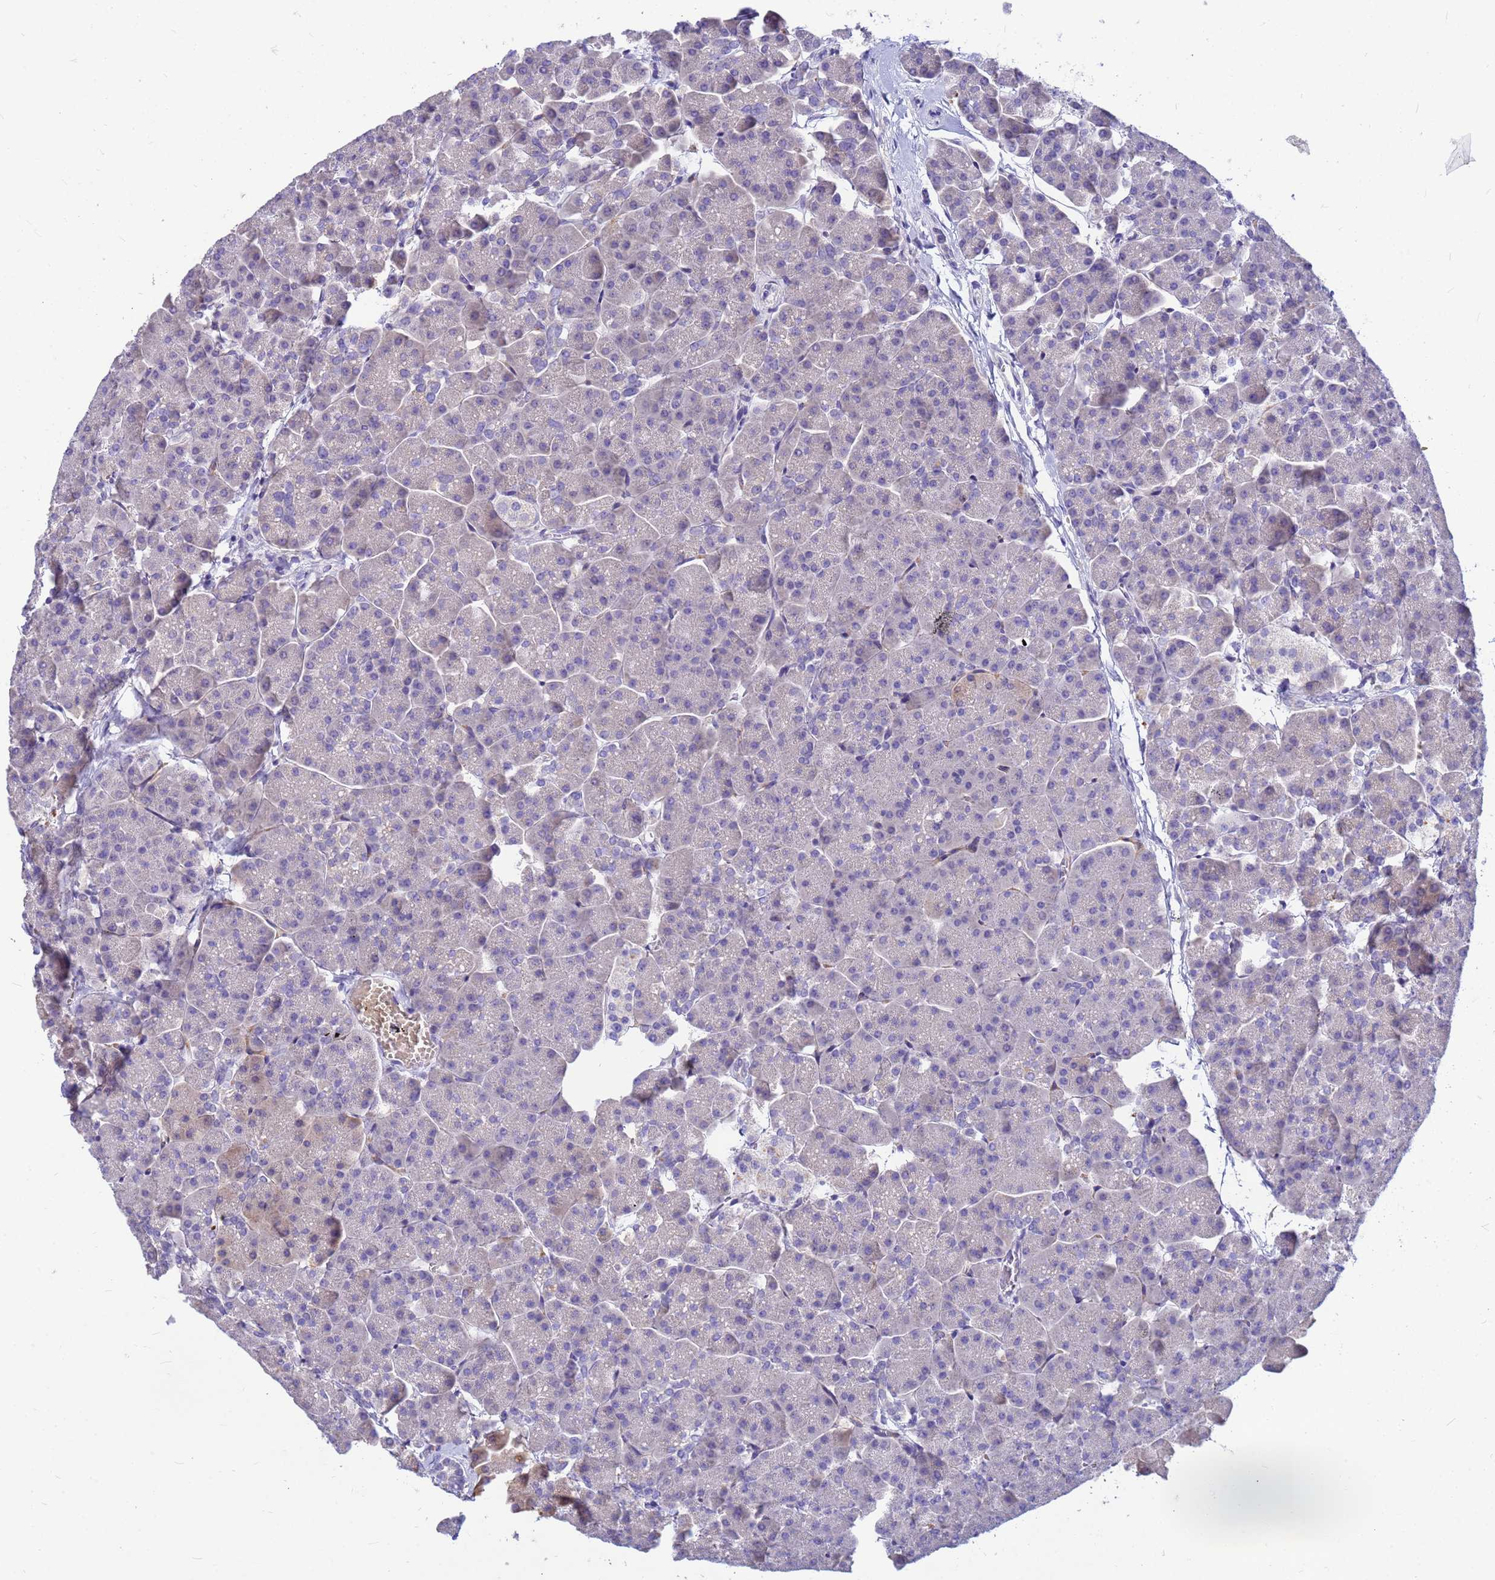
{"staining": {"intensity": "negative", "quantity": "none", "location": "none"}, "tissue": "pancreas", "cell_type": "Exocrine glandular cells", "image_type": "normal", "snomed": [{"axis": "morphology", "description": "Normal tissue, NOS"}, {"axis": "topography", "description": "Pancreas"}, {"axis": "topography", "description": "Peripheral nerve tissue"}], "caption": "Immunohistochemistry (IHC) of normal human pancreas exhibits no expression in exocrine glandular cells. (DAB immunohistochemistry (IHC) visualized using brightfield microscopy, high magnification).", "gene": "DPRX", "patient": {"sex": "male", "age": 54}}